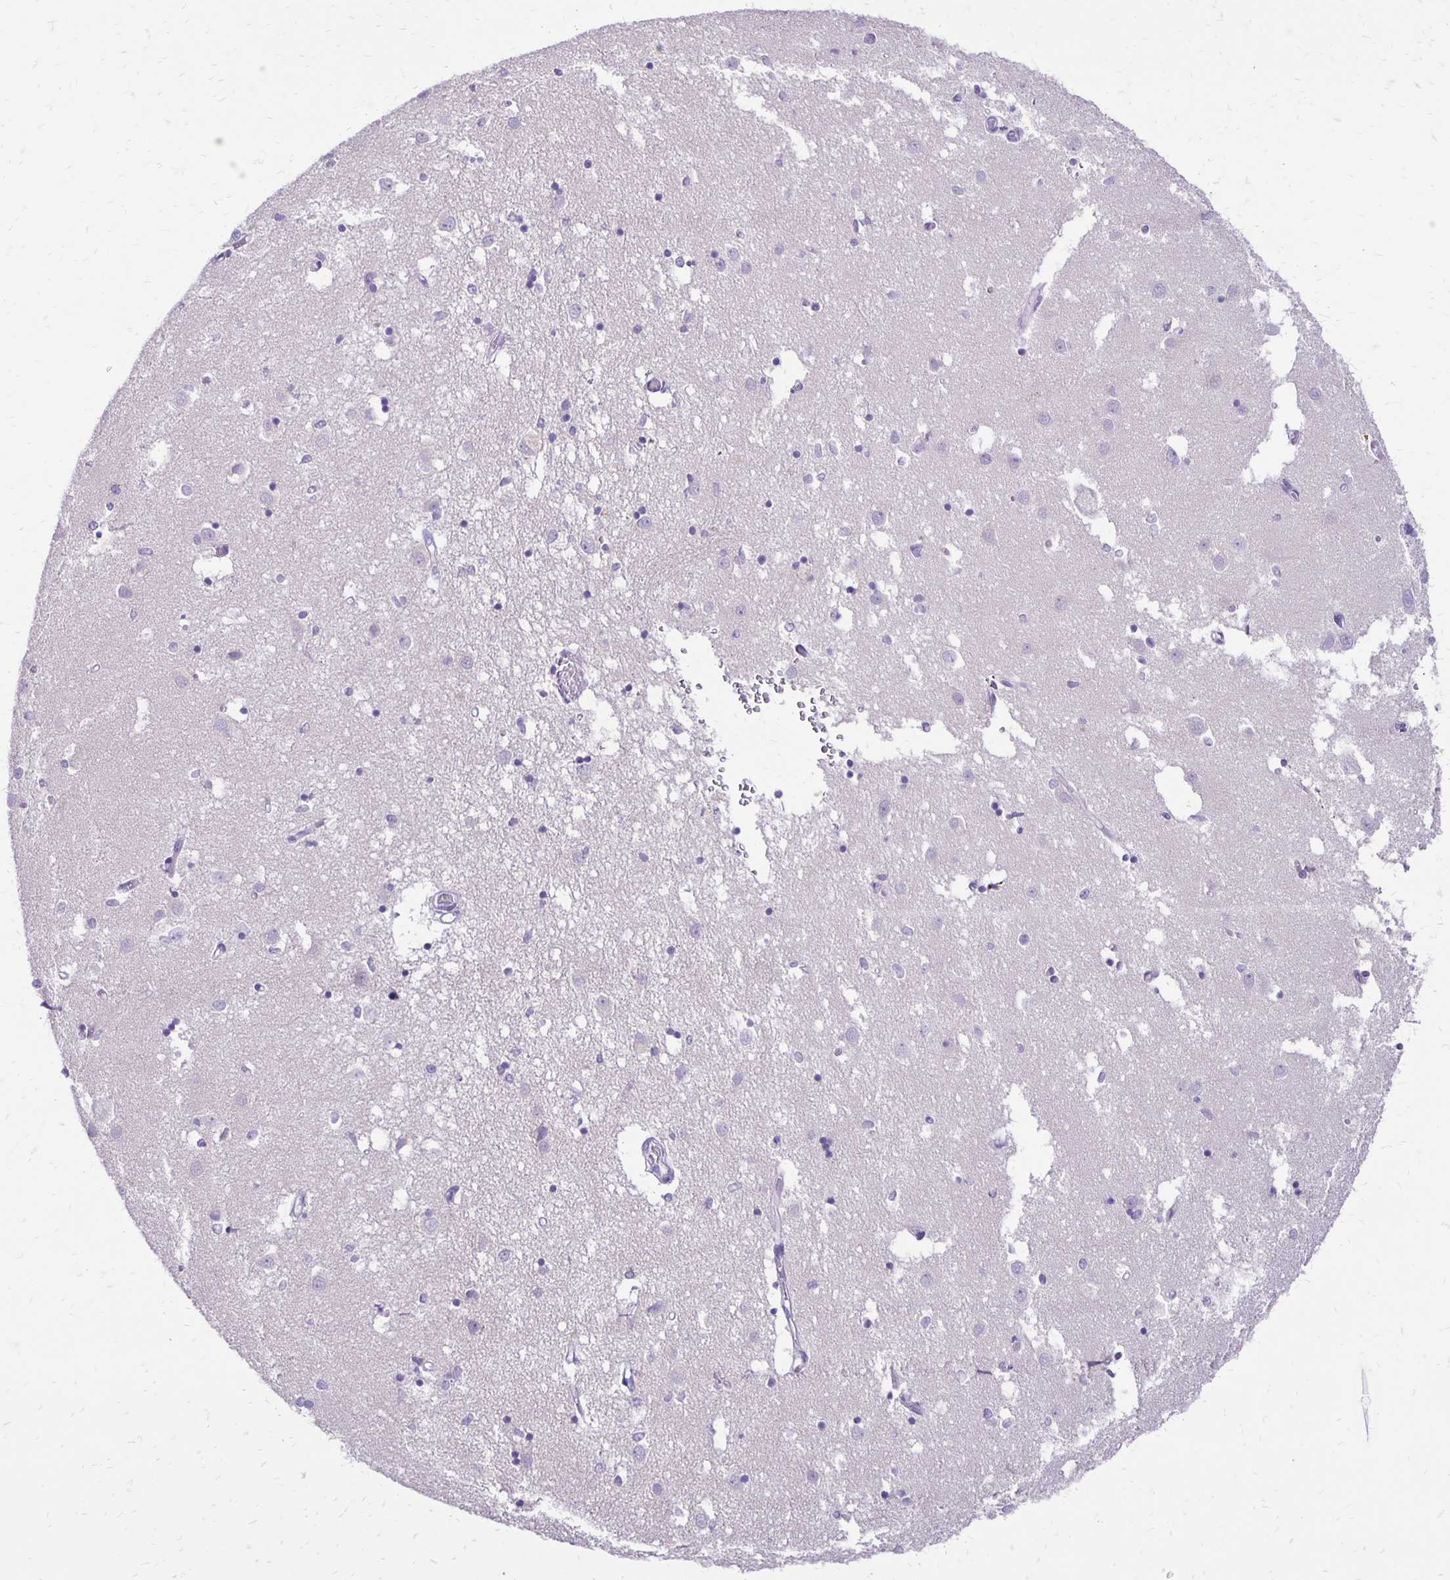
{"staining": {"intensity": "negative", "quantity": "none", "location": "none"}, "tissue": "caudate", "cell_type": "Glial cells", "image_type": "normal", "snomed": [{"axis": "morphology", "description": "Normal tissue, NOS"}, {"axis": "topography", "description": "Lateral ventricle wall"}], "caption": "DAB (3,3'-diaminobenzidine) immunohistochemical staining of normal human caudate exhibits no significant positivity in glial cells.", "gene": "ANKRD45", "patient": {"sex": "male", "age": 70}}